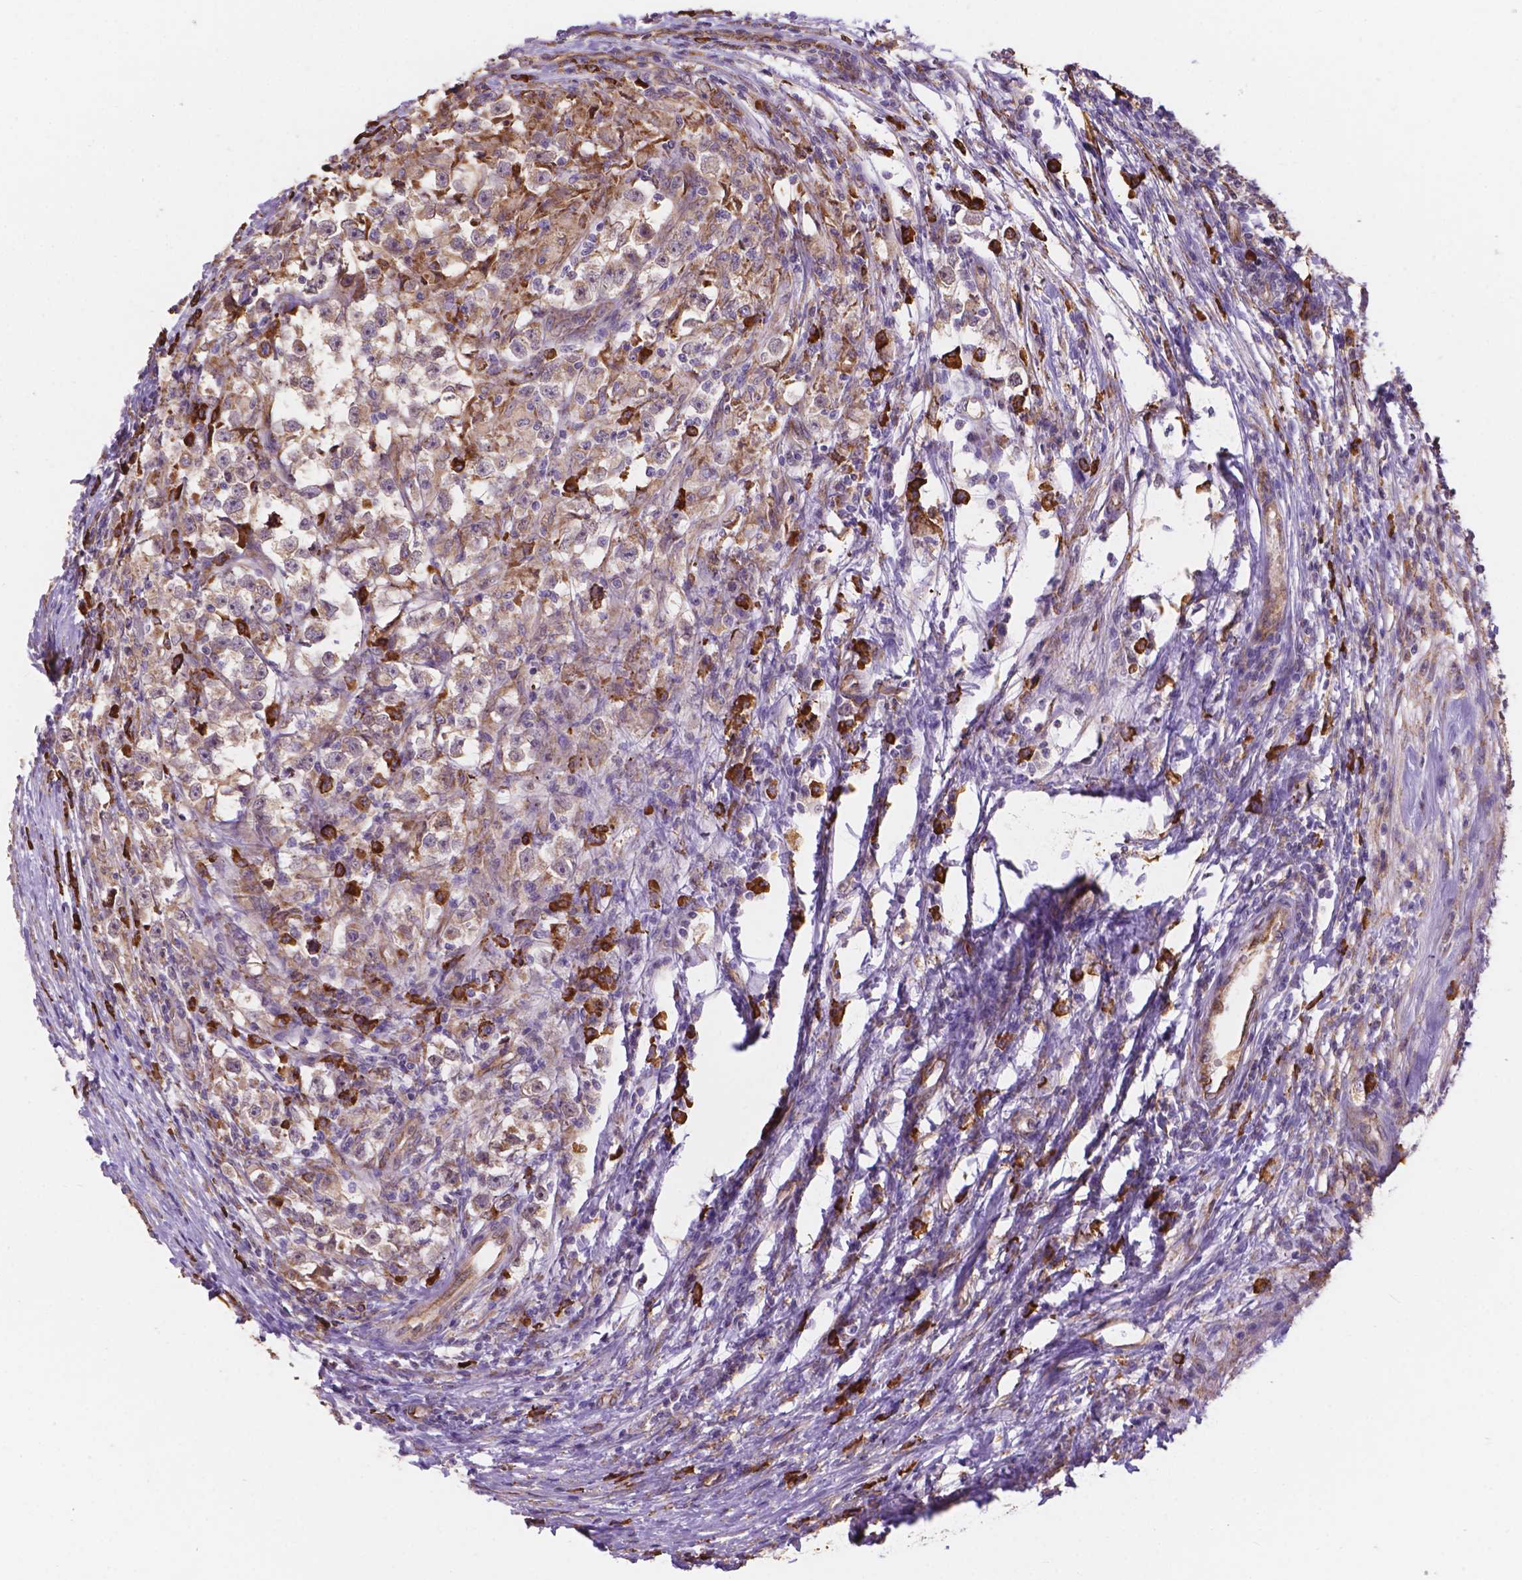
{"staining": {"intensity": "weak", "quantity": "<25%", "location": "cytoplasmic/membranous"}, "tissue": "testis cancer", "cell_type": "Tumor cells", "image_type": "cancer", "snomed": [{"axis": "morphology", "description": "Seminoma, NOS"}, {"axis": "topography", "description": "Testis"}], "caption": "Immunohistochemical staining of human testis cancer (seminoma) shows no significant expression in tumor cells.", "gene": "IPO11", "patient": {"sex": "male", "age": 33}}